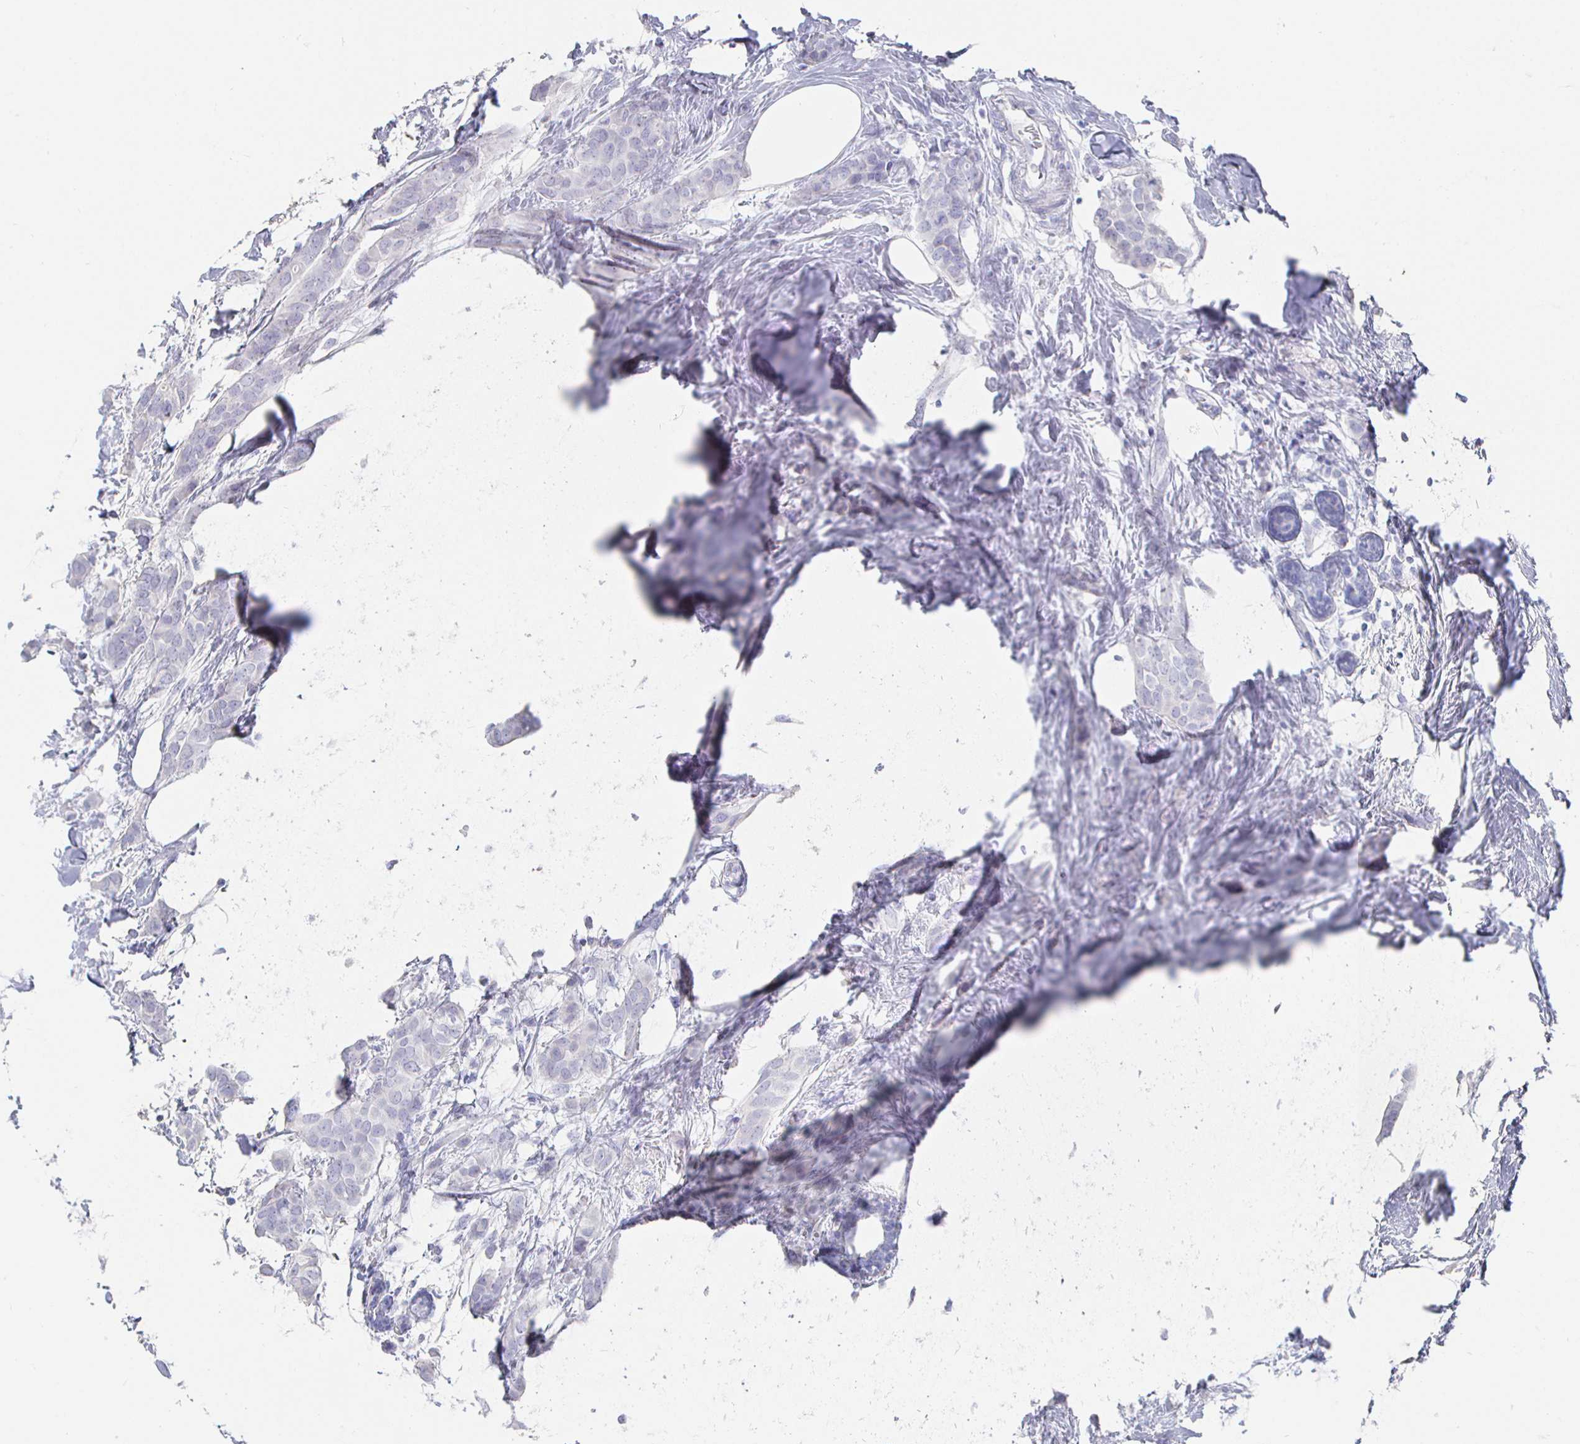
{"staining": {"intensity": "negative", "quantity": "none", "location": "none"}, "tissue": "breast cancer", "cell_type": "Tumor cells", "image_type": "cancer", "snomed": [{"axis": "morphology", "description": "Duct carcinoma"}, {"axis": "topography", "description": "Breast"}], "caption": "Immunohistochemistry micrograph of neoplastic tissue: human breast invasive ductal carcinoma stained with DAB demonstrates no significant protein staining in tumor cells. (DAB immunohistochemistry, high magnification).", "gene": "CLCA1", "patient": {"sex": "female", "age": 62}}